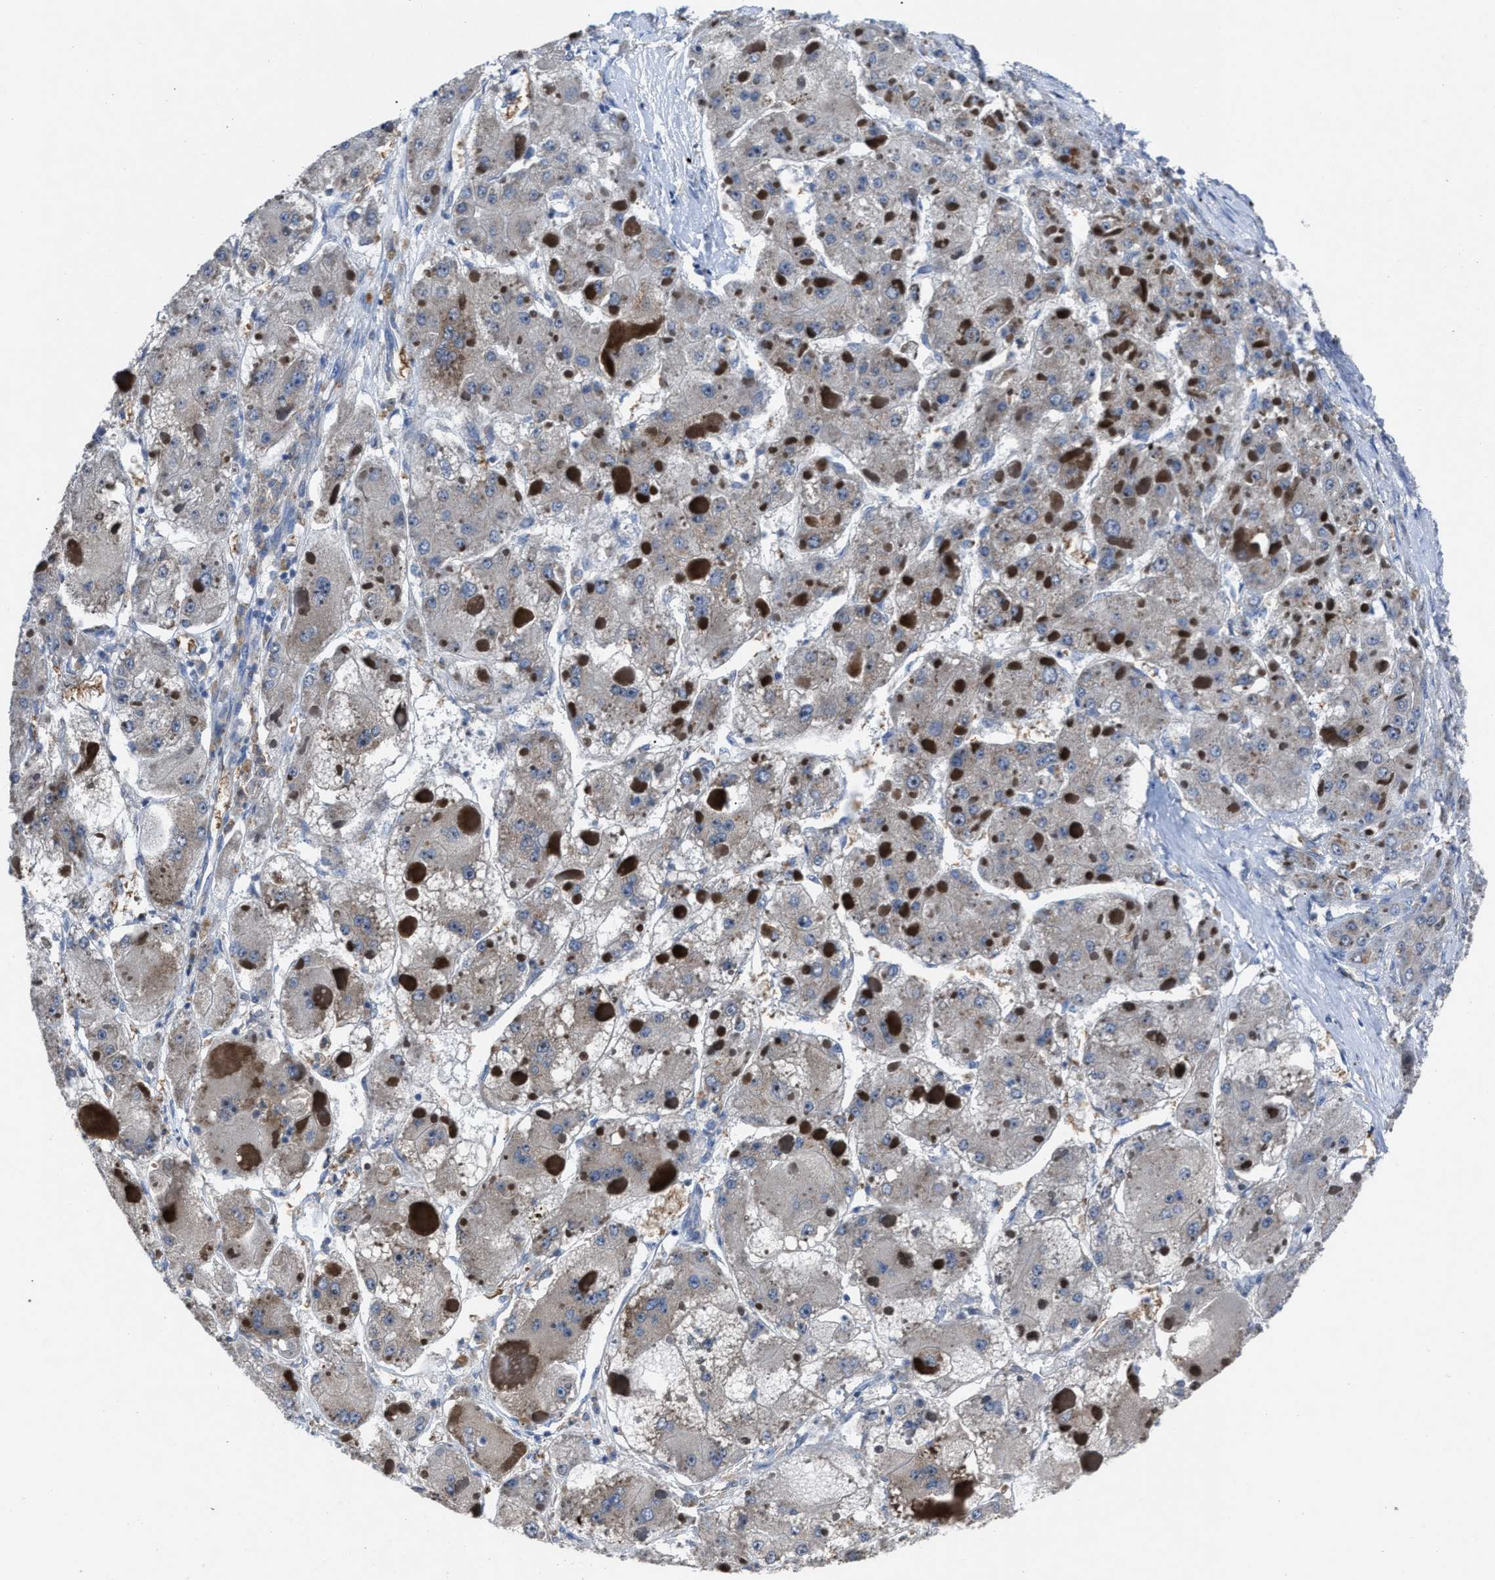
{"staining": {"intensity": "negative", "quantity": "none", "location": "none"}, "tissue": "liver cancer", "cell_type": "Tumor cells", "image_type": "cancer", "snomed": [{"axis": "morphology", "description": "Carcinoma, Hepatocellular, NOS"}, {"axis": "topography", "description": "Liver"}], "caption": "Photomicrograph shows no significant protein expression in tumor cells of liver cancer (hepatocellular carcinoma). The staining was performed using DAB (3,3'-diaminobenzidine) to visualize the protein expression in brown, while the nuclei were stained in blue with hematoxylin (Magnification: 20x).", "gene": "UPF1", "patient": {"sex": "female", "age": 73}}